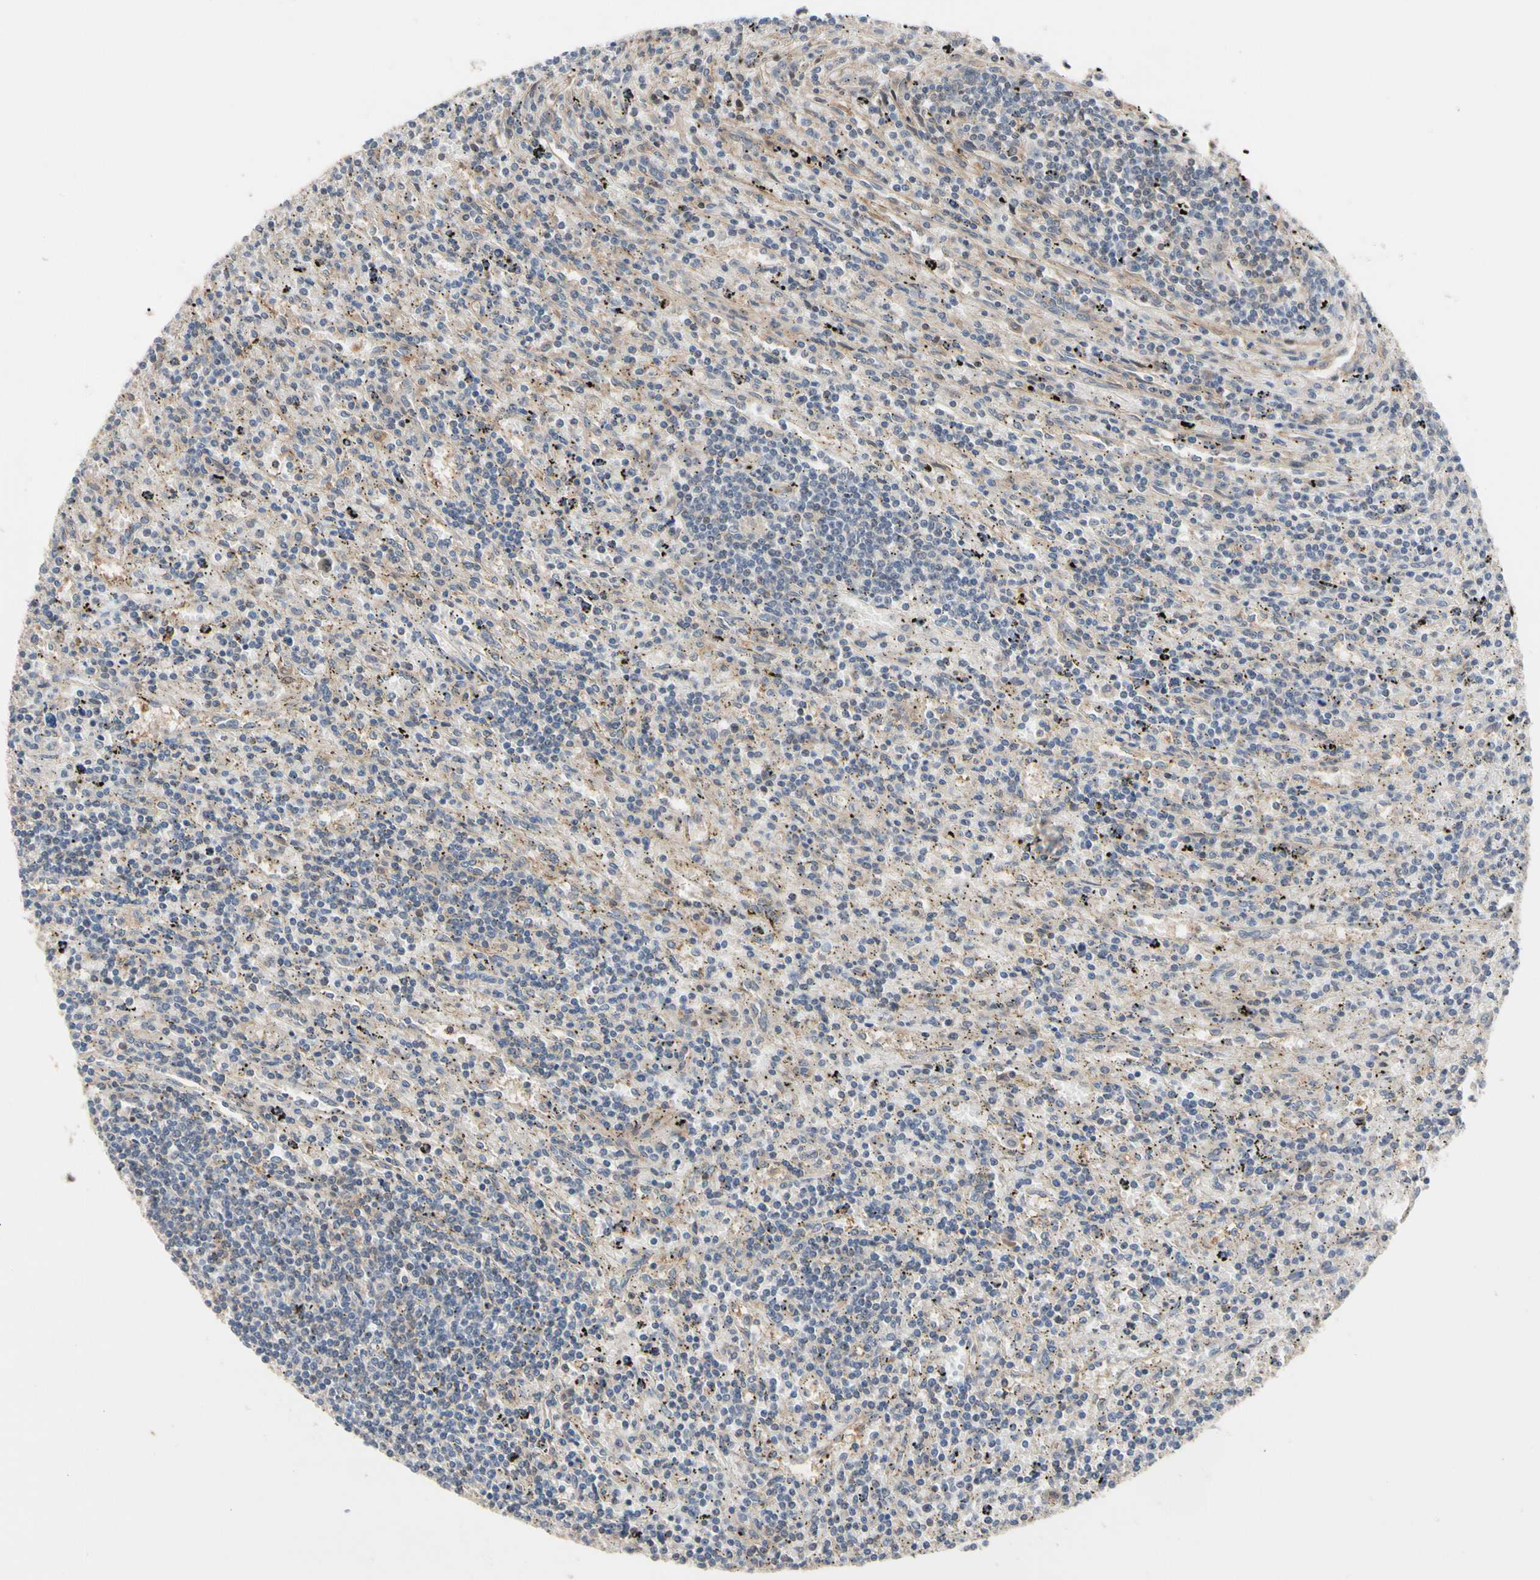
{"staining": {"intensity": "weak", "quantity": "<25%", "location": "cytoplasmic/membranous"}, "tissue": "lymphoma", "cell_type": "Tumor cells", "image_type": "cancer", "snomed": [{"axis": "morphology", "description": "Malignant lymphoma, non-Hodgkin's type, Low grade"}, {"axis": "topography", "description": "Spleen"}], "caption": "Lymphoma was stained to show a protein in brown. There is no significant expression in tumor cells.", "gene": "DPP8", "patient": {"sex": "male", "age": 76}}